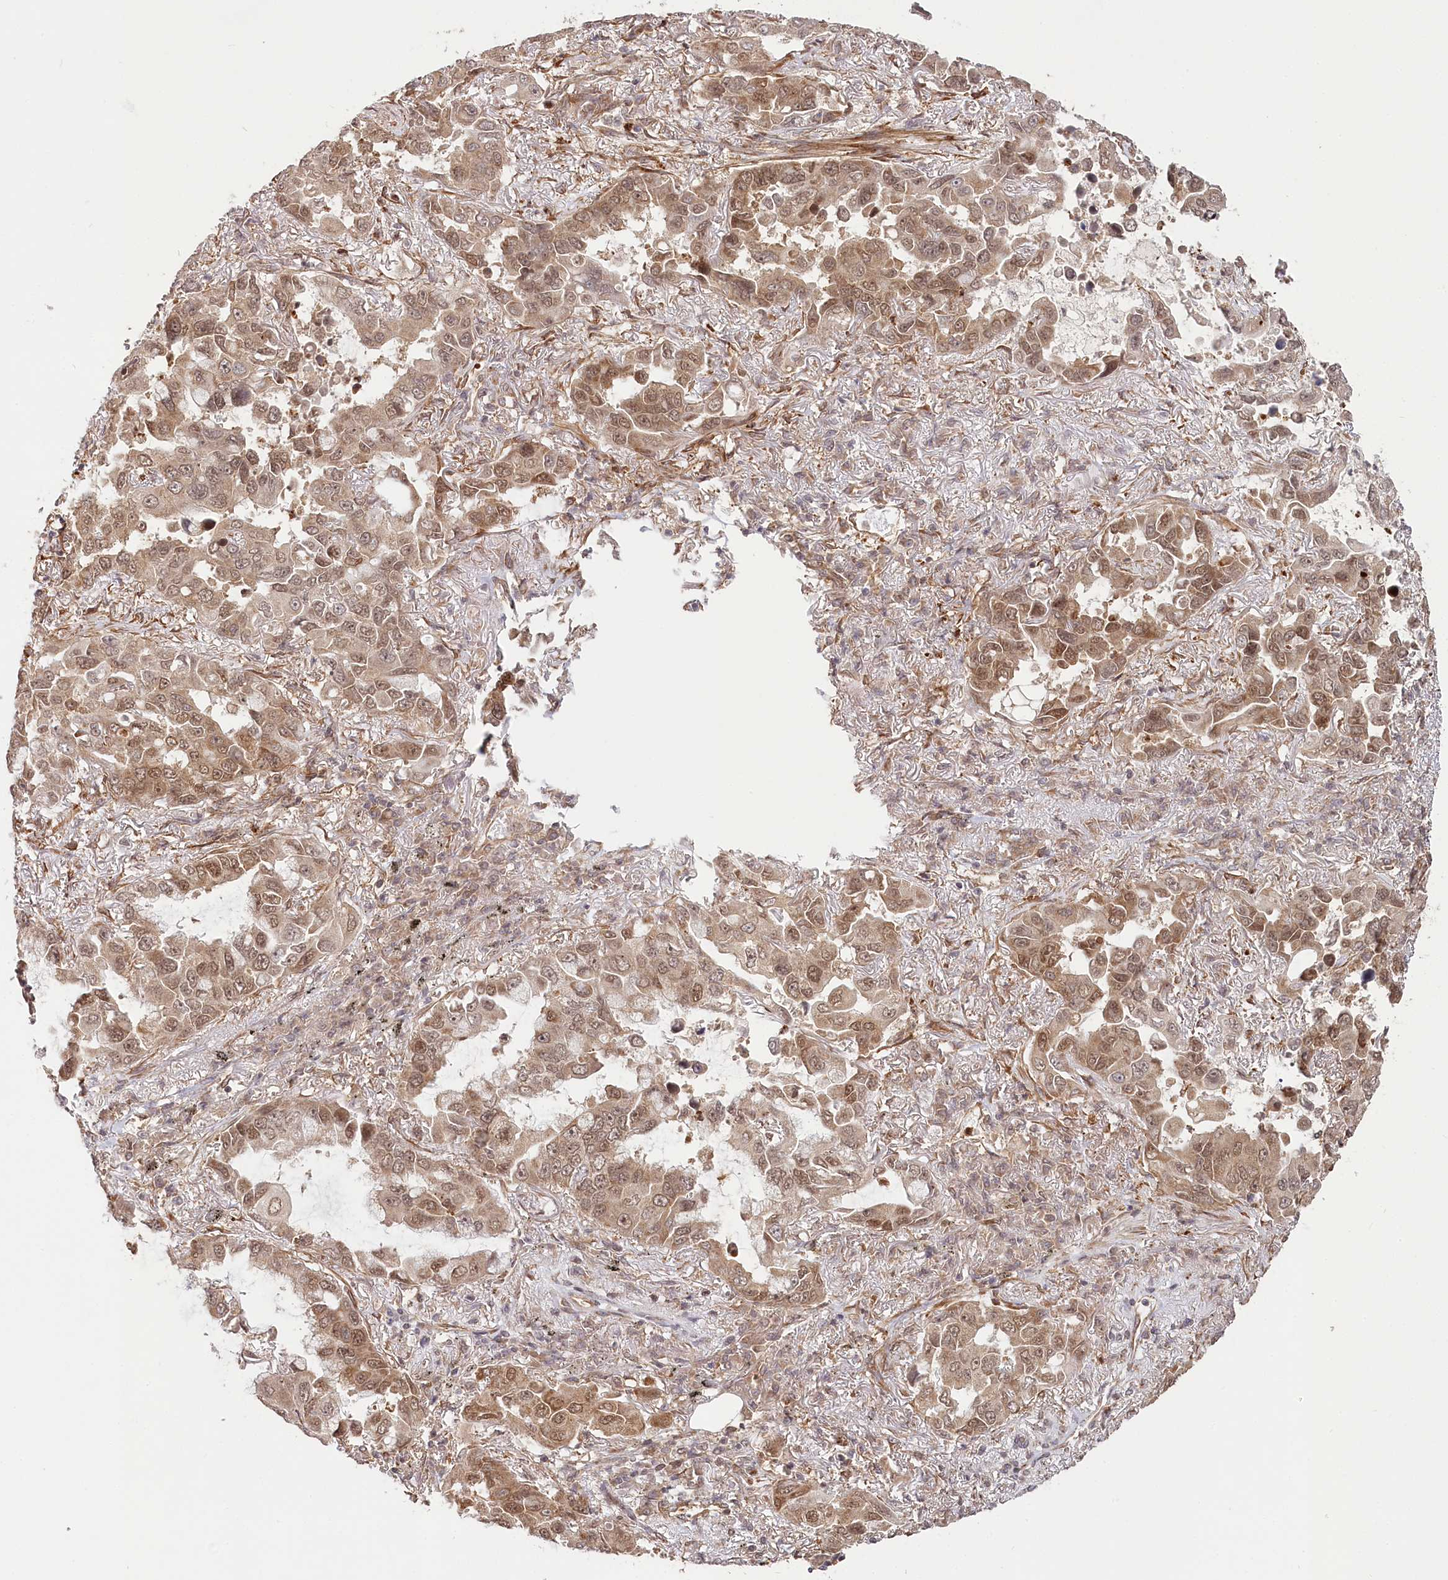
{"staining": {"intensity": "moderate", "quantity": ">75%", "location": "cytoplasmic/membranous,nuclear"}, "tissue": "lung cancer", "cell_type": "Tumor cells", "image_type": "cancer", "snomed": [{"axis": "morphology", "description": "Adenocarcinoma, NOS"}, {"axis": "topography", "description": "Lung"}], "caption": "Approximately >75% of tumor cells in lung cancer (adenocarcinoma) exhibit moderate cytoplasmic/membranous and nuclear protein positivity as visualized by brown immunohistochemical staining.", "gene": "CEP70", "patient": {"sex": "male", "age": 64}}